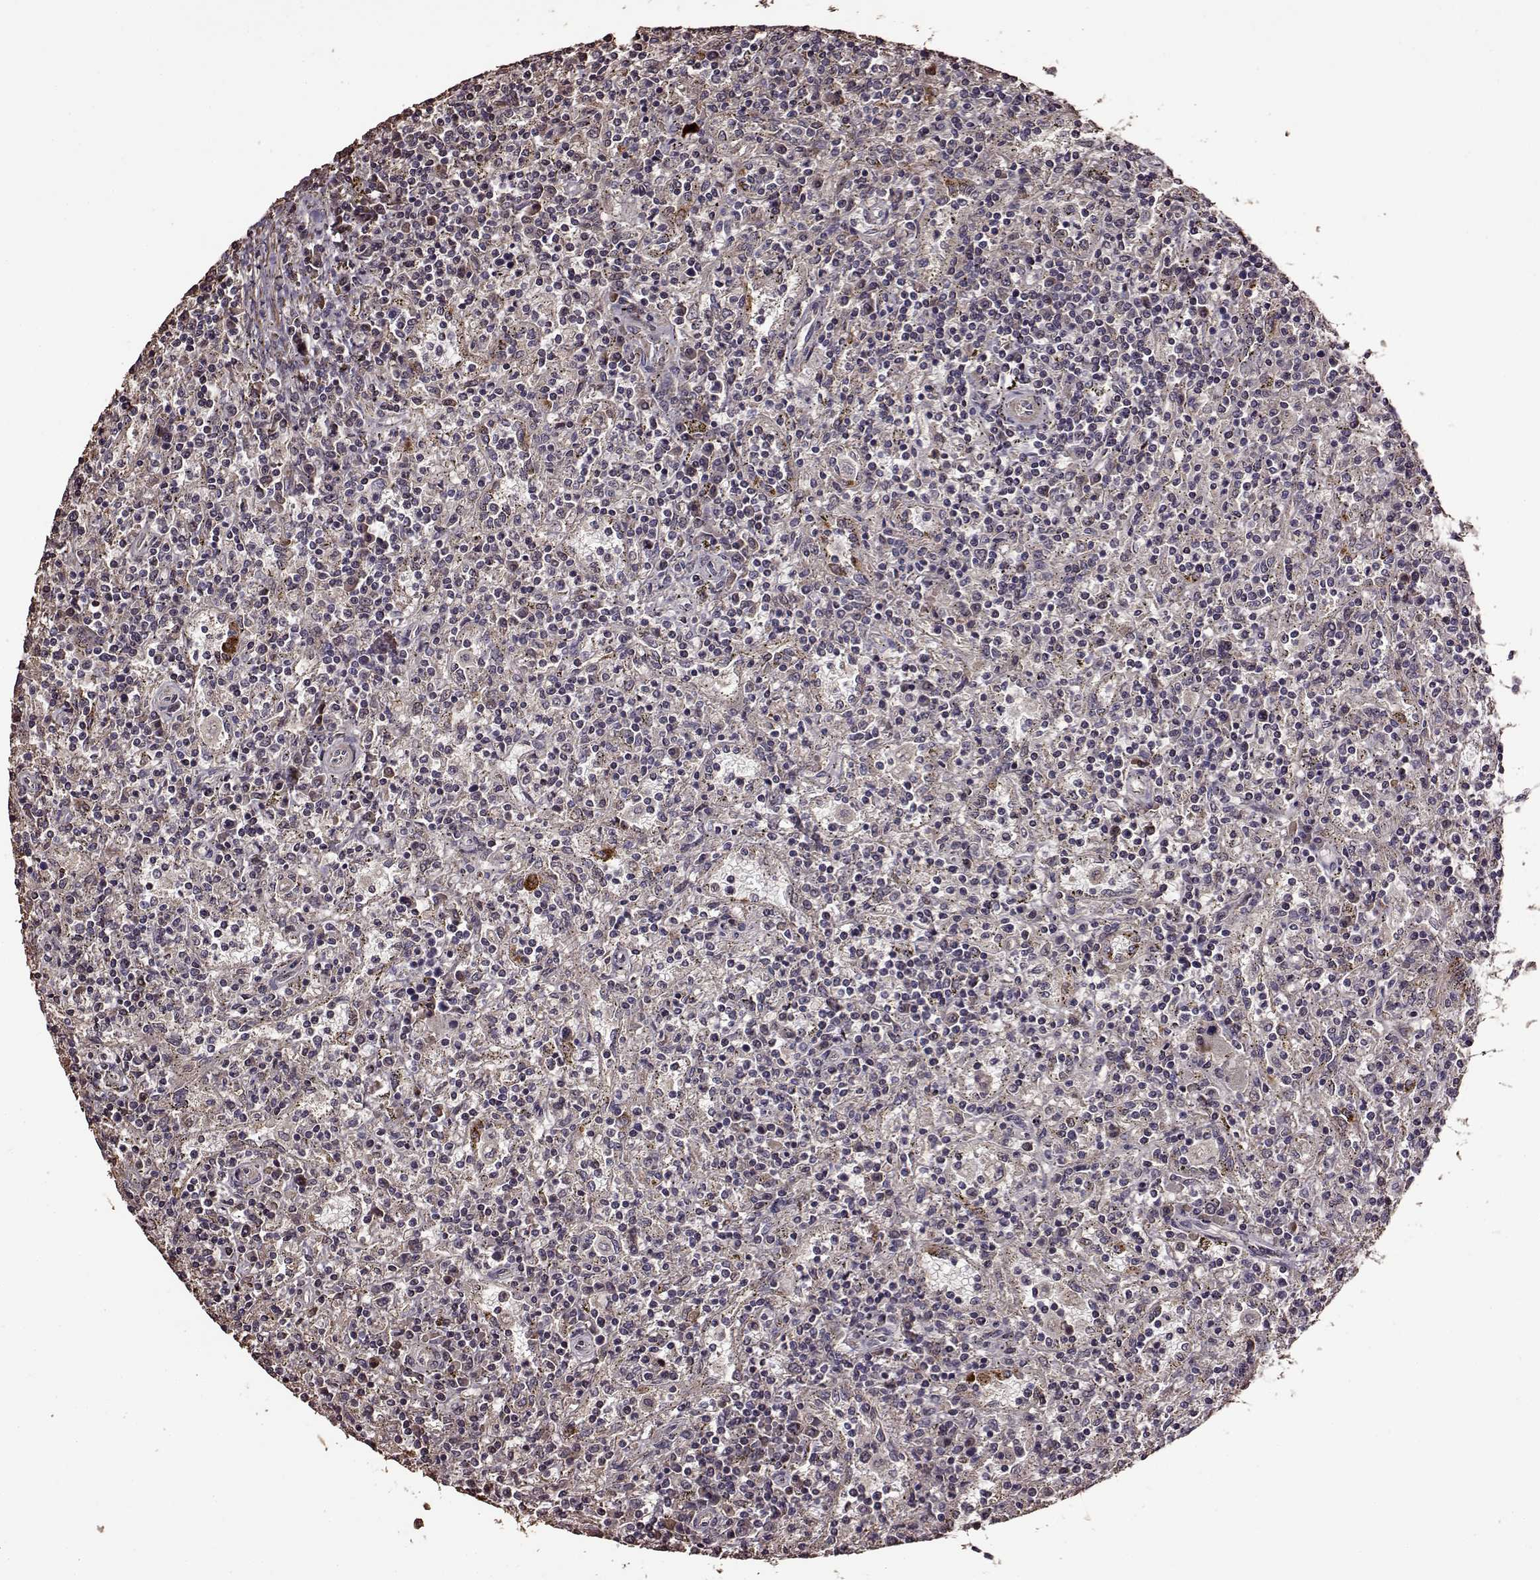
{"staining": {"intensity": "negative", "quantity": "none", "location": "none"}, "tissue": "lymphoma", "cell_type": "Tumor cells", "image_type": "cancer", "snomed": [{"axis": "morphology", "description": "Malignant lymphoma, non-Hodgkin's type, Low grade"}, {"axis": "topography", "description": "Spleen"}], "caption": "IHC histopathology image of malignant lymphoma, non-Hodgkin's type (low-grade) stained for a protein (brown), which displays no expression in tumor cells.", "gene": "FBXW11", "patient": {"sex": "male", "age": 62}}